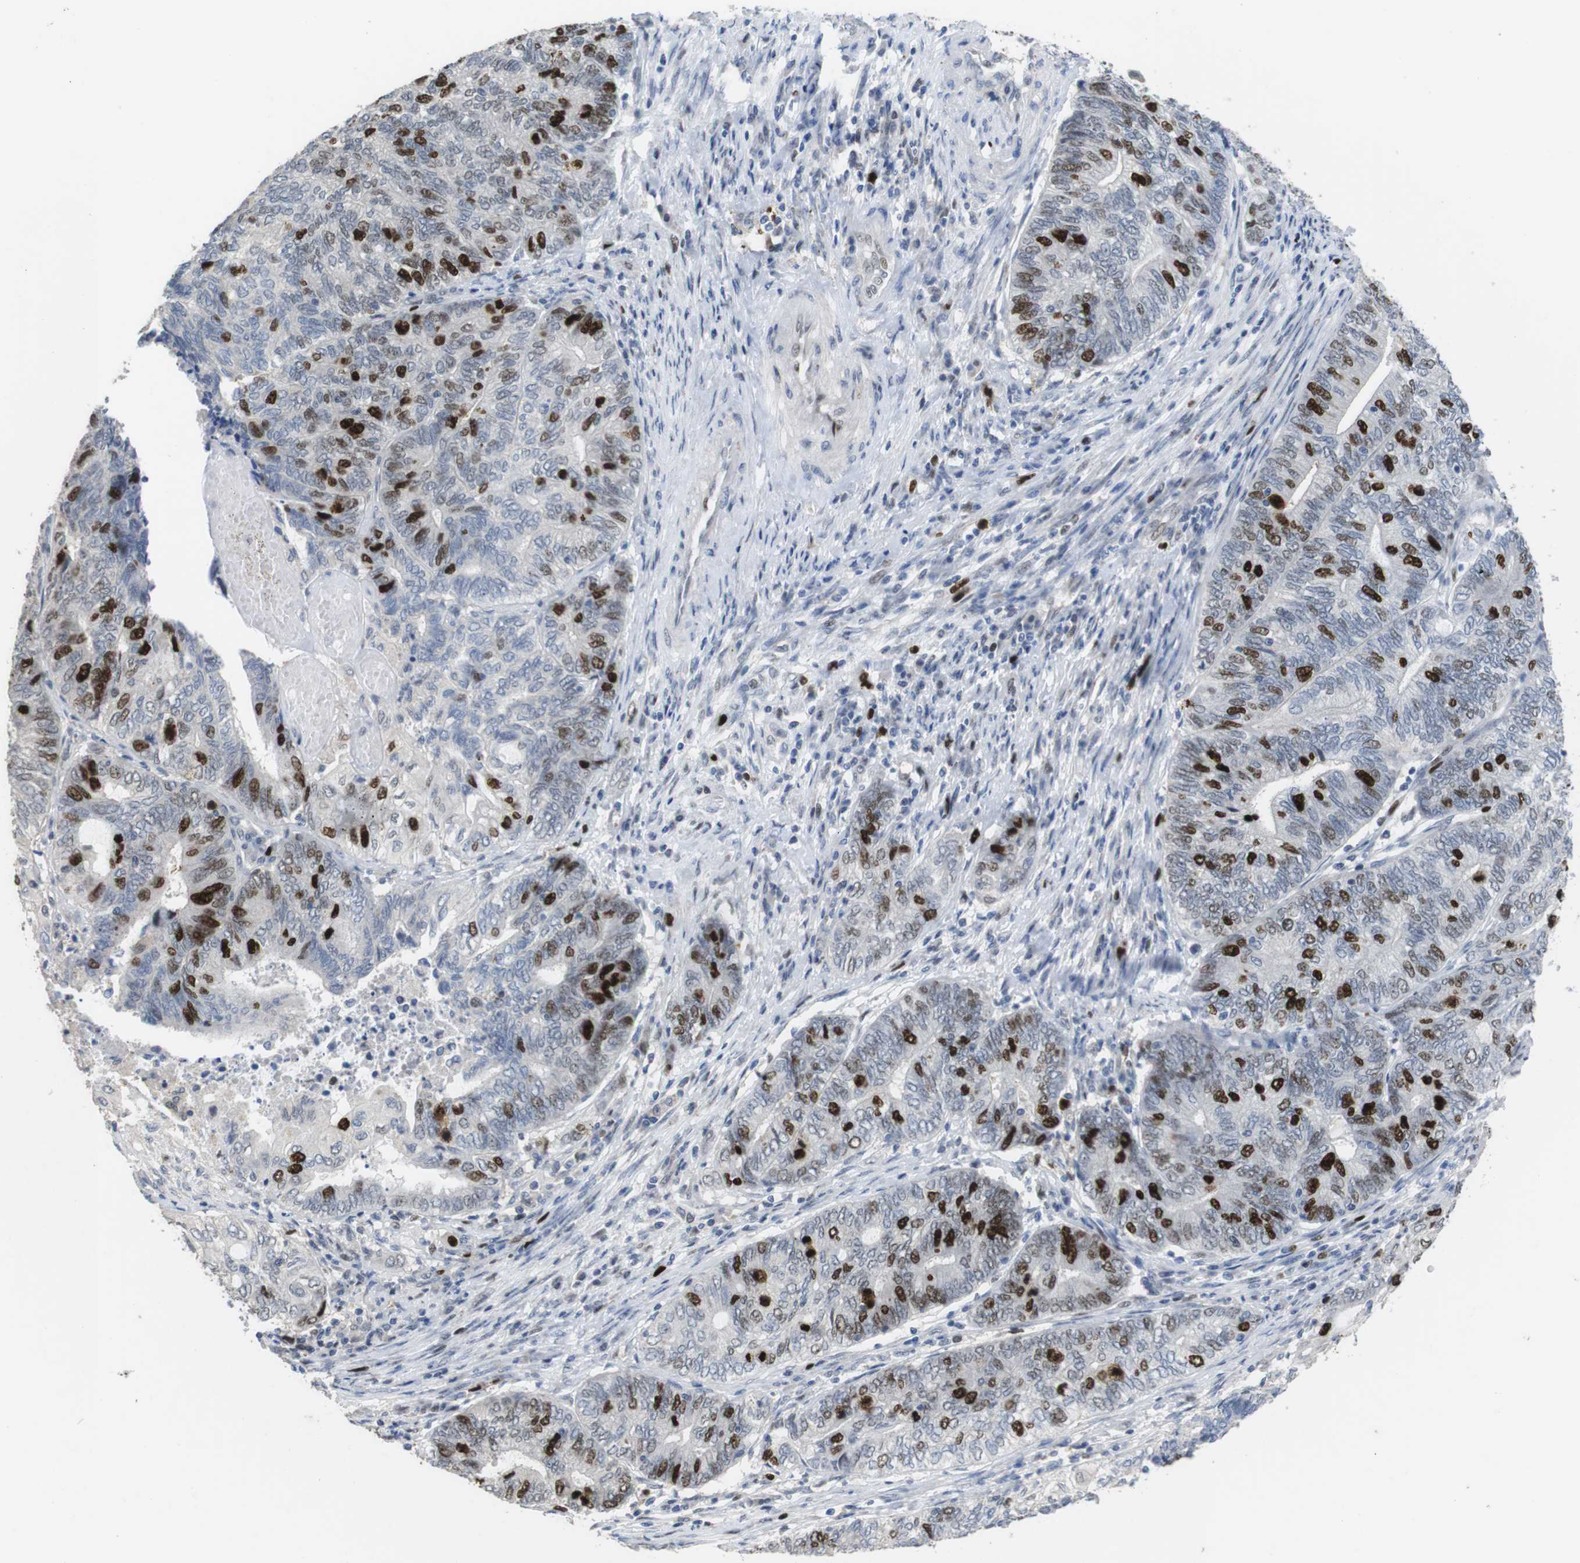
{"staining": {"intensity": "strong", "quantity": "<25%", "location": "nuclear"}, "tissue": "endometrial cancer", "cell_type": "Tumor cells", "image_type": "cancer", "snomed": [{"axis": "morphology", "description": "Adenocarcinoma, NOS"}, {"axis": "topography", "description": "Uterus"}, {"axis": "topography", "description": "Endometrium"}], "caption": "Endometrial cancer was stained to show a protein in brown. There is medium levels of strong nuclear staining in about <25% of tumor cells. (DAB = brown stain, brightfield microscopy at high magnification).", "gene": "KPNA2", "patient": {"sex": "female", "age": 70}}